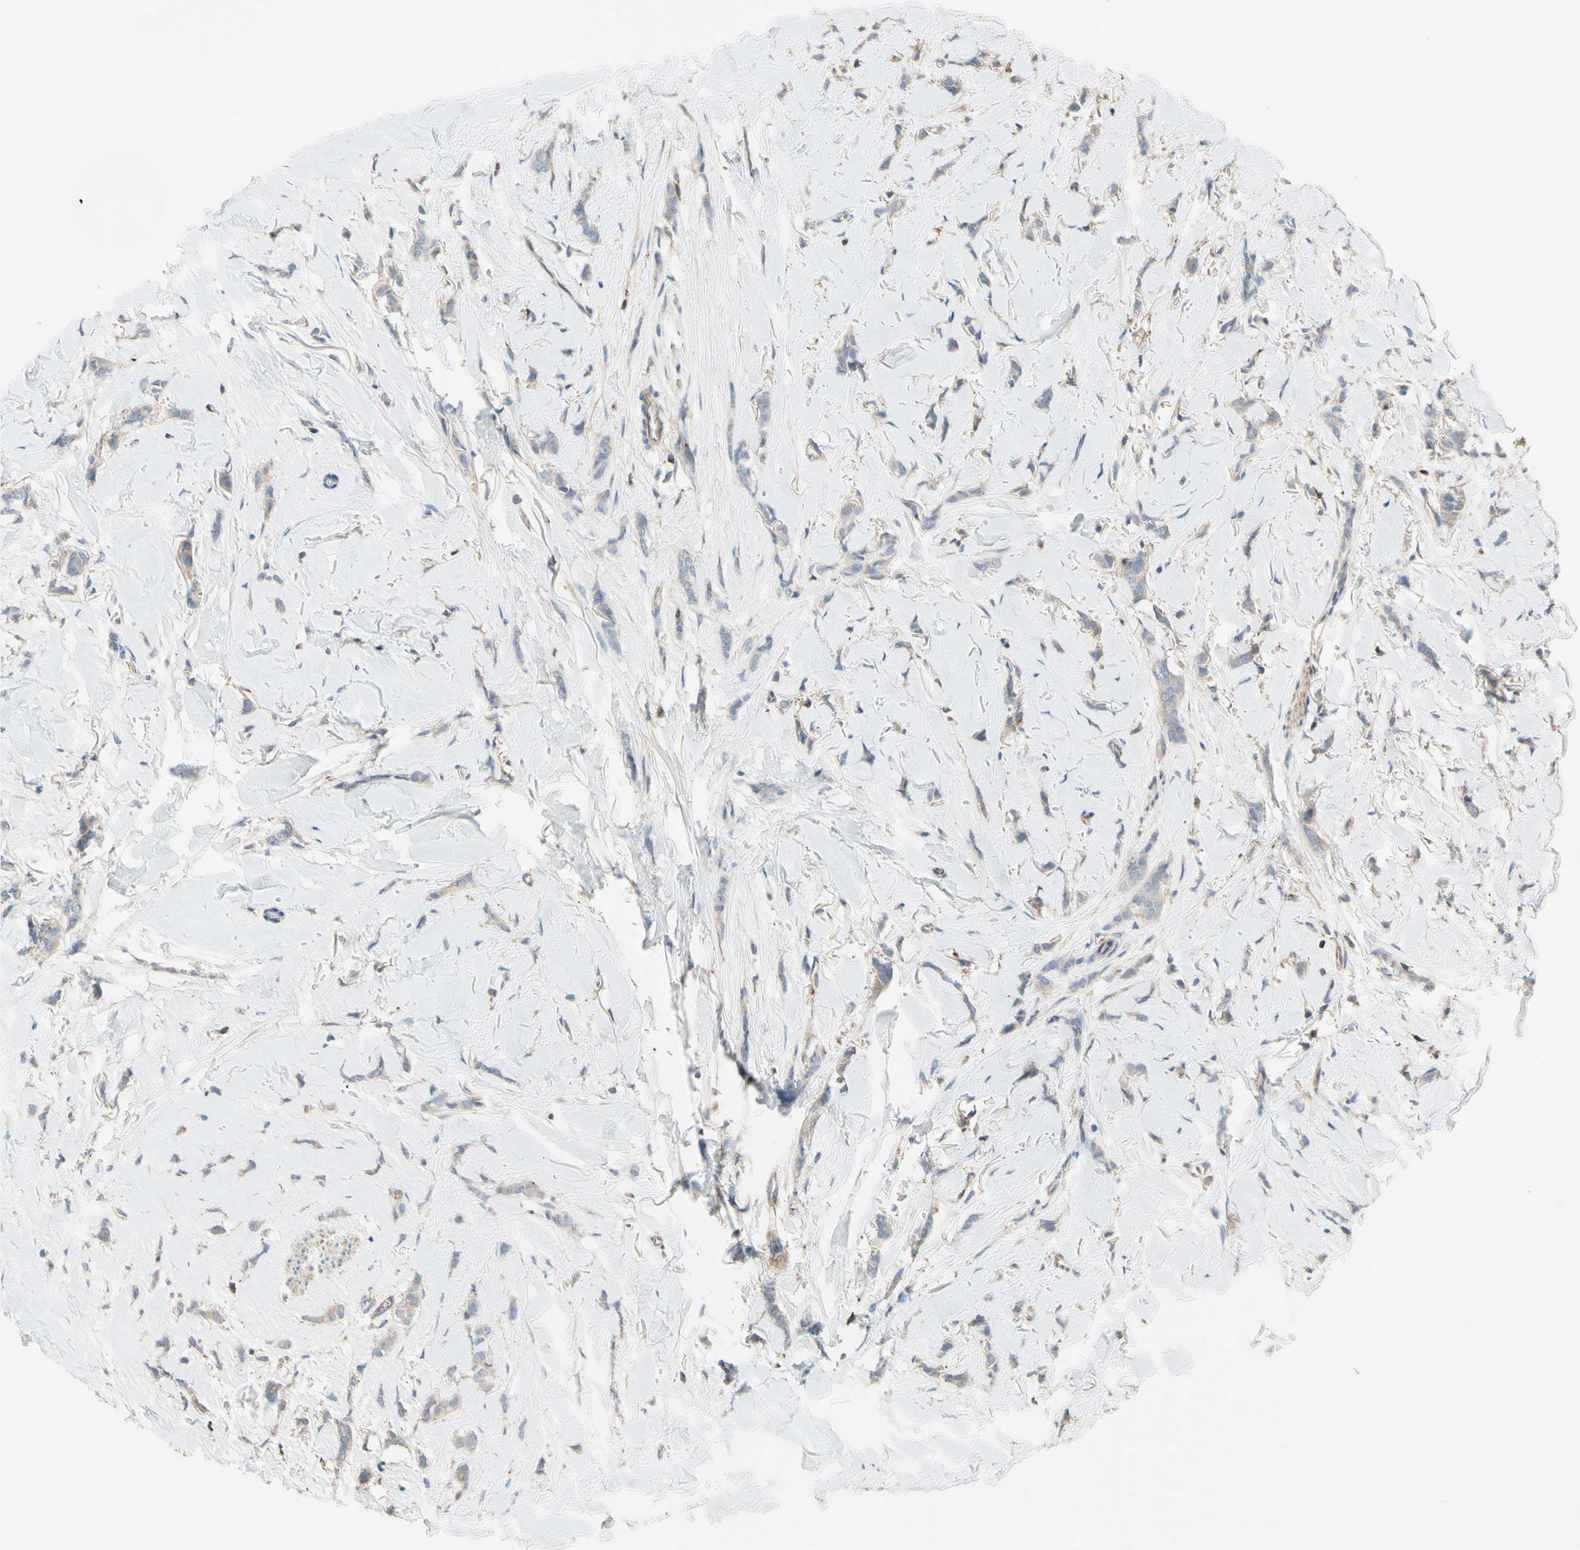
{"staining": {"intensity": "weak", "quantity": "25%-75%", "location": "cytoplasmic/membranous"}, "tissue": "breast cancer", "cell_type": "Tumor cells", "image_type": "cancer", "snomed": [{"axis": "morphology", "description": "Lobular carcinoma"}, {"axis": "topography", "description": "Skin"}, {"axis": "topography", "description": "Breast"}], "caption": "A photomicrograph showing weak cytoplasmic/membranous expression in about 25%-75% of tumor cells in breast lobular carcinoma, as visualized by brown immunohistochemical staining.", "gene": "SEMA4C", "patient": {"sex": "female", "age": 46}}